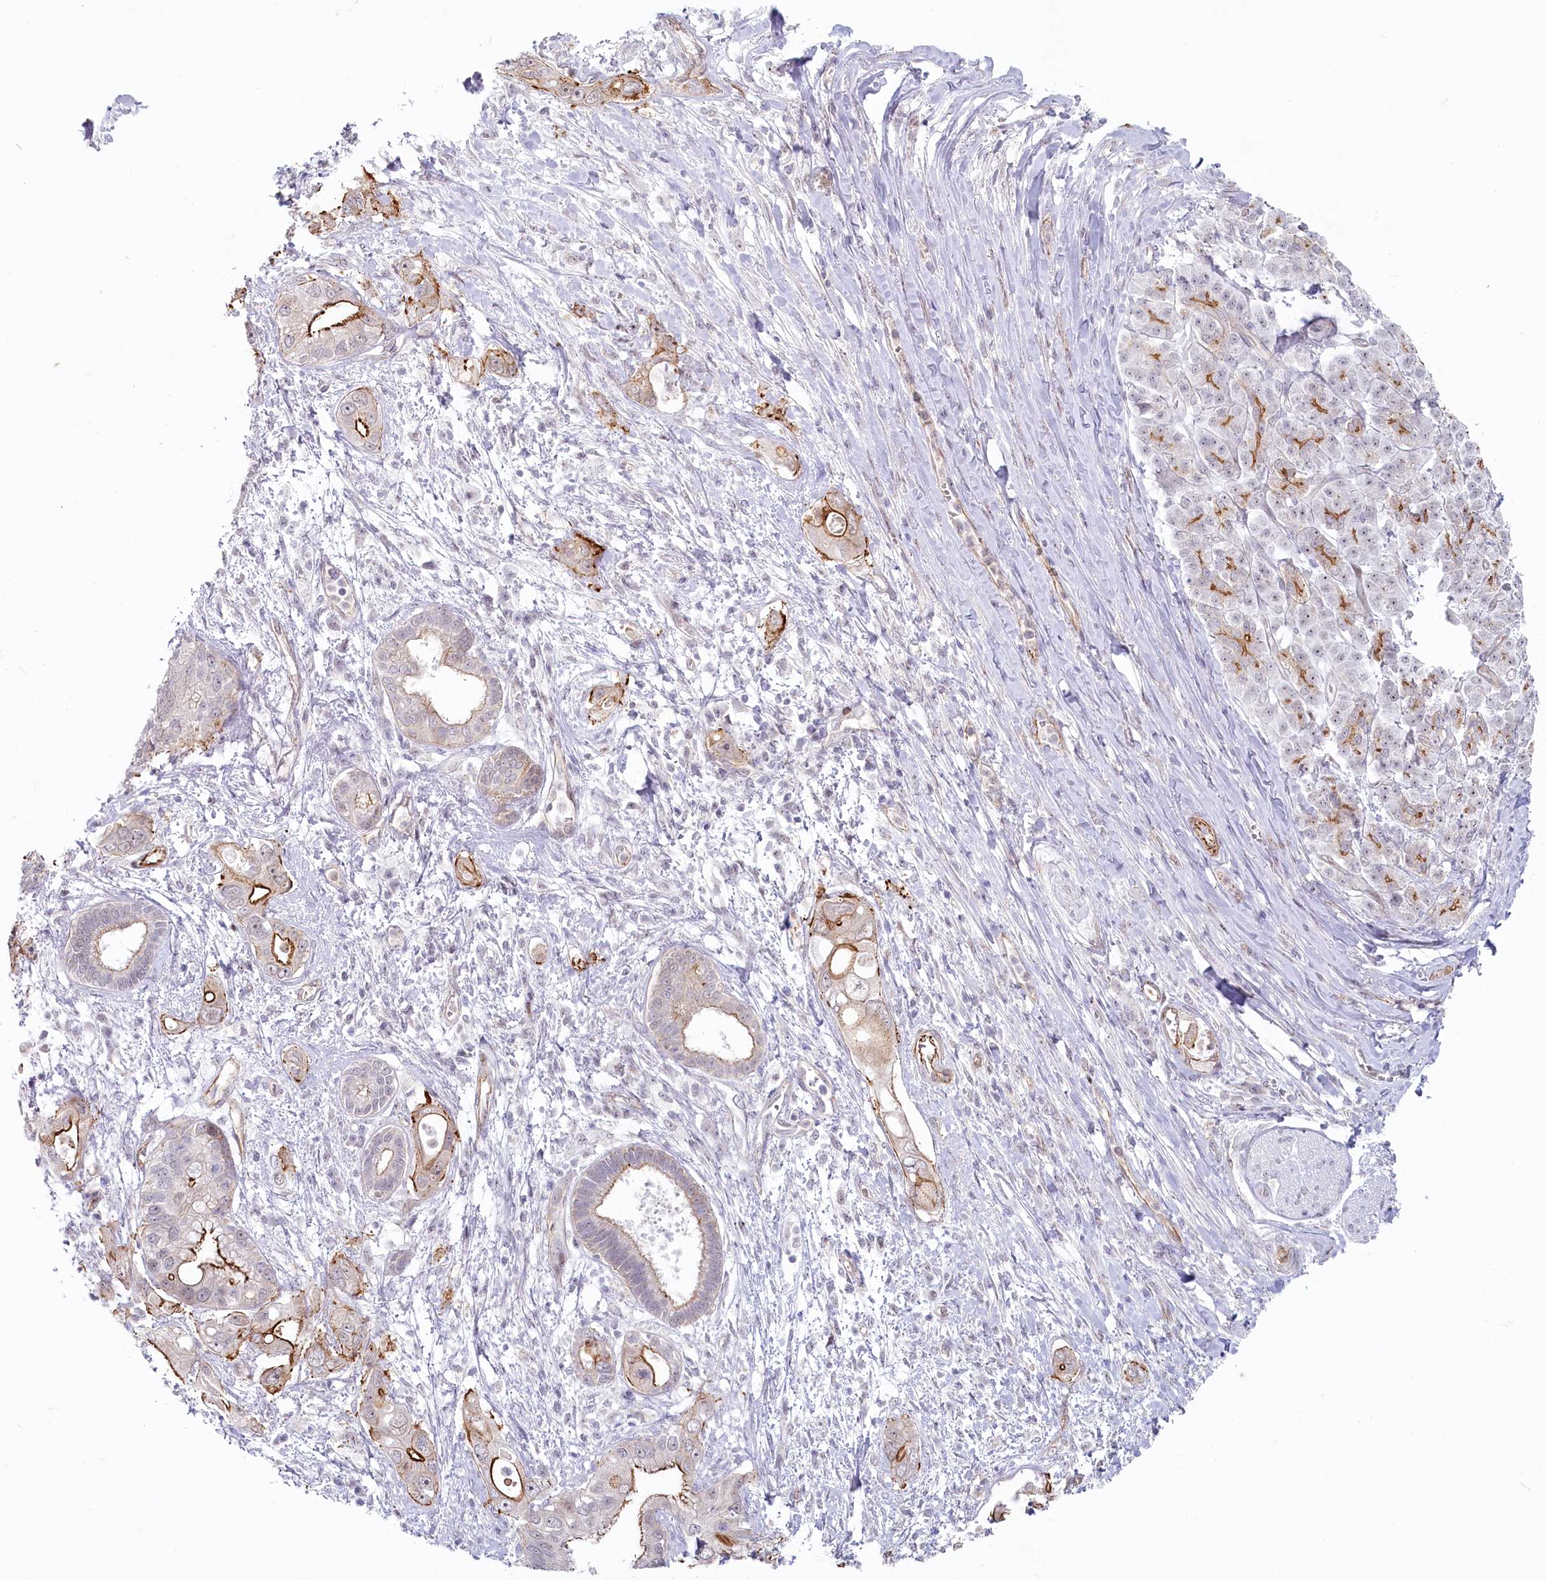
{"staining": {"intensity": "strong", "quantity": "<25%", "location": "cytoplasmic/membranous"}, "tissue": "pancreatic cancer", "cell_type": "Tumor cells", "image_type": "cancer", "snomed": [{"axis": "morphology", "description": "Inflammation, NOS"}, {"axis": "morphology", "description": "Adenocarcinoma, NOS"}, {"axis": "topography", "description": "Pancreas"}], "caption": "Strong cytoplasmic/membranous staining is seen in about <25% of tumor cells in pancreatic cancer. (IHC, brightfield microscopy, high magnification).", "gene": "ABHD8", "patient": {"sex": "female", "age": 56}}